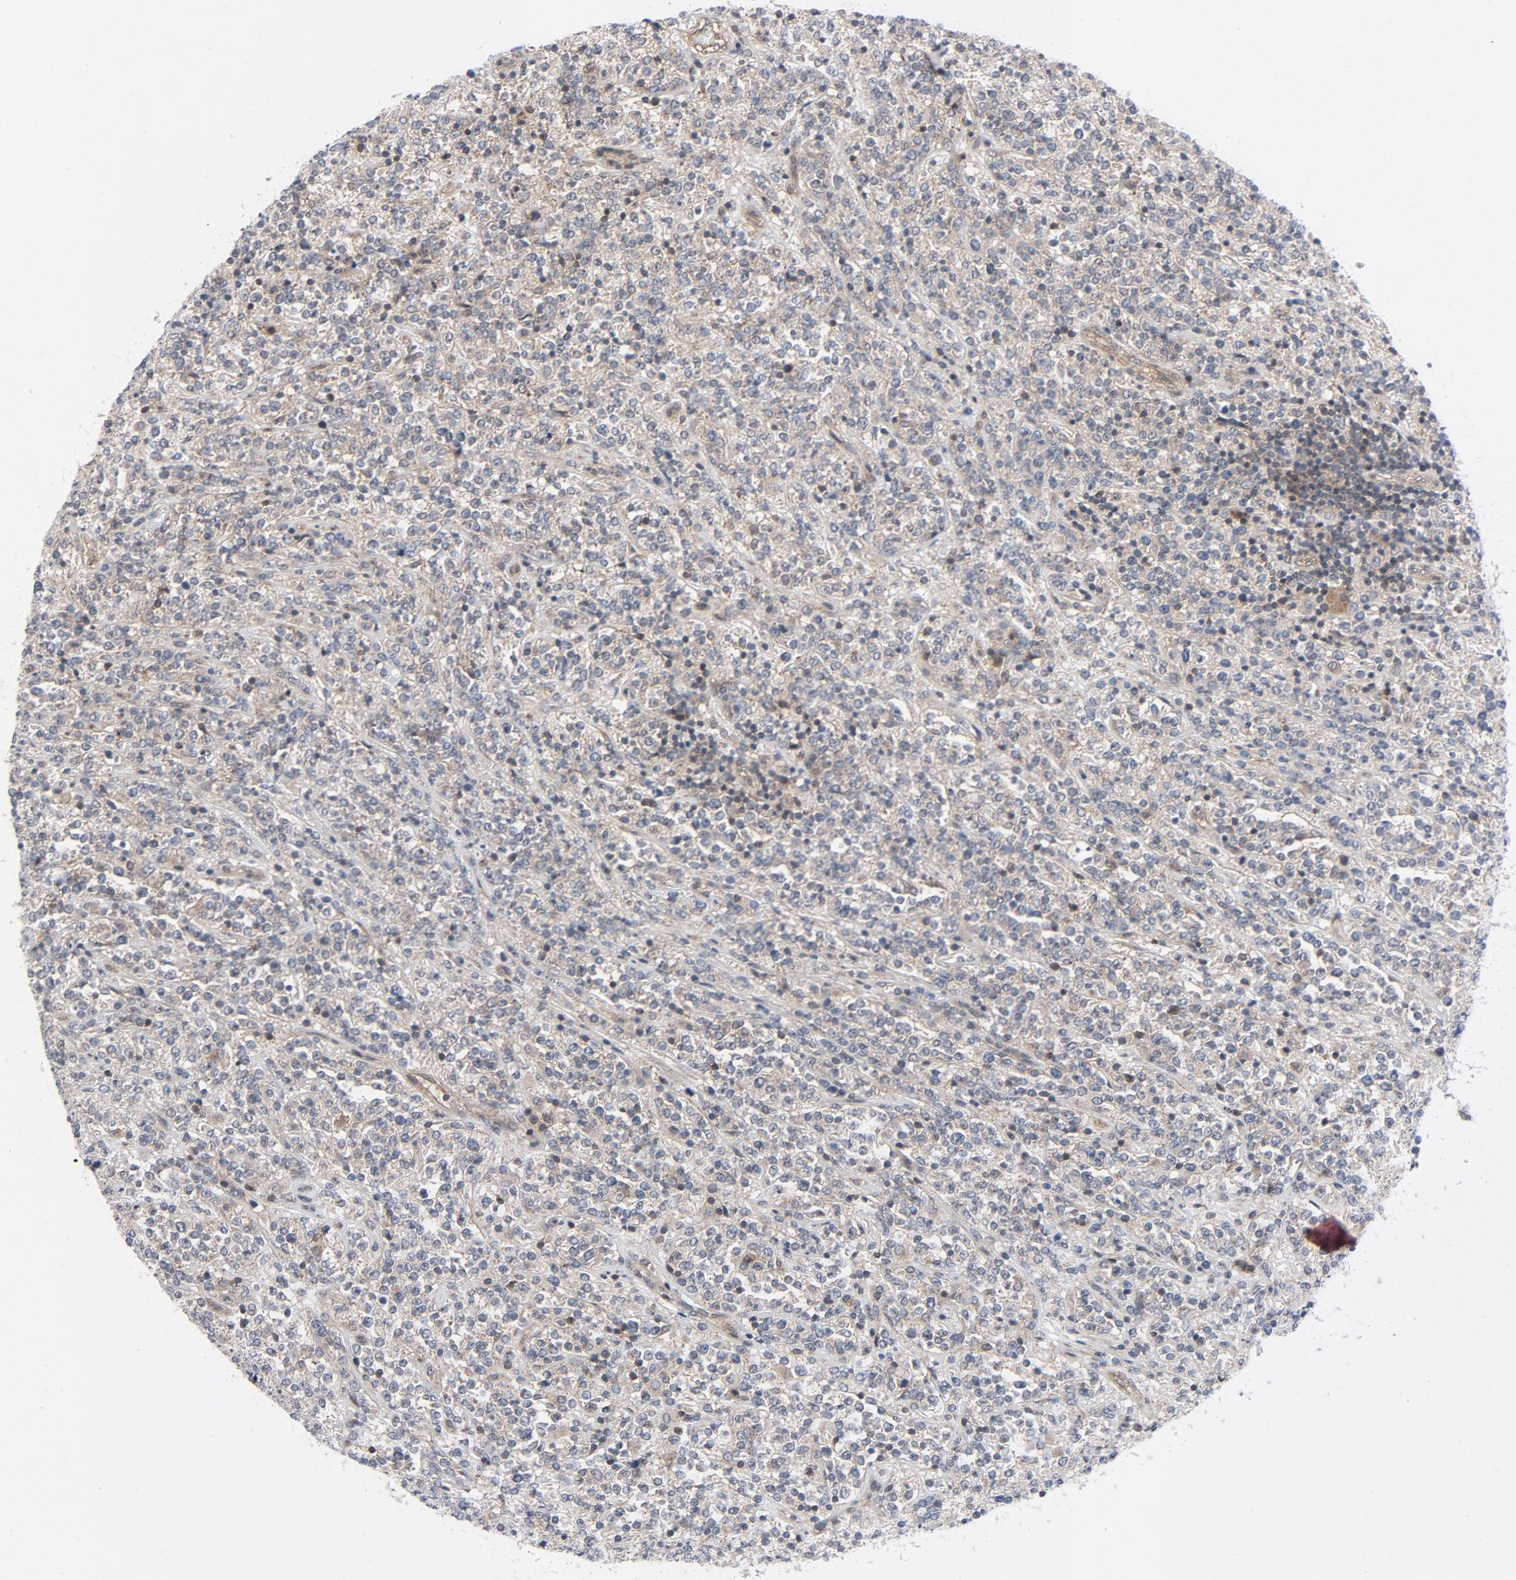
{"staining": {"intensity": "weak", "quantity": ">75%", "location": "cytoplasmic/membranous"}, "tissue": "lymphoma", "cell_type": "Tumor cells", "image_type": "cancer", "snomed": [{"axis": "morphology", "description": "Malignant lymphoma, non-Hodgkin's type, High grade"}, {"axis": "topography", "description": "Soft tissue"}], "caption": "Immunohistochemistry staining of malignant lymphoma, non-Hodgkin's type (high-grade), which exhibits low levels of weak cytoplasmic/membranous staining in about >75% of tumor cells indicating weak cytoplasmic/membranous protein staining. The staining was performed using DAB (3,3'-diaminobenzidine) (brown) for protein detection and nuclei were counterstained in hematoxylin (blue).", "gene": "TSG101", "patient": {"sex": "male", "age": 18}}